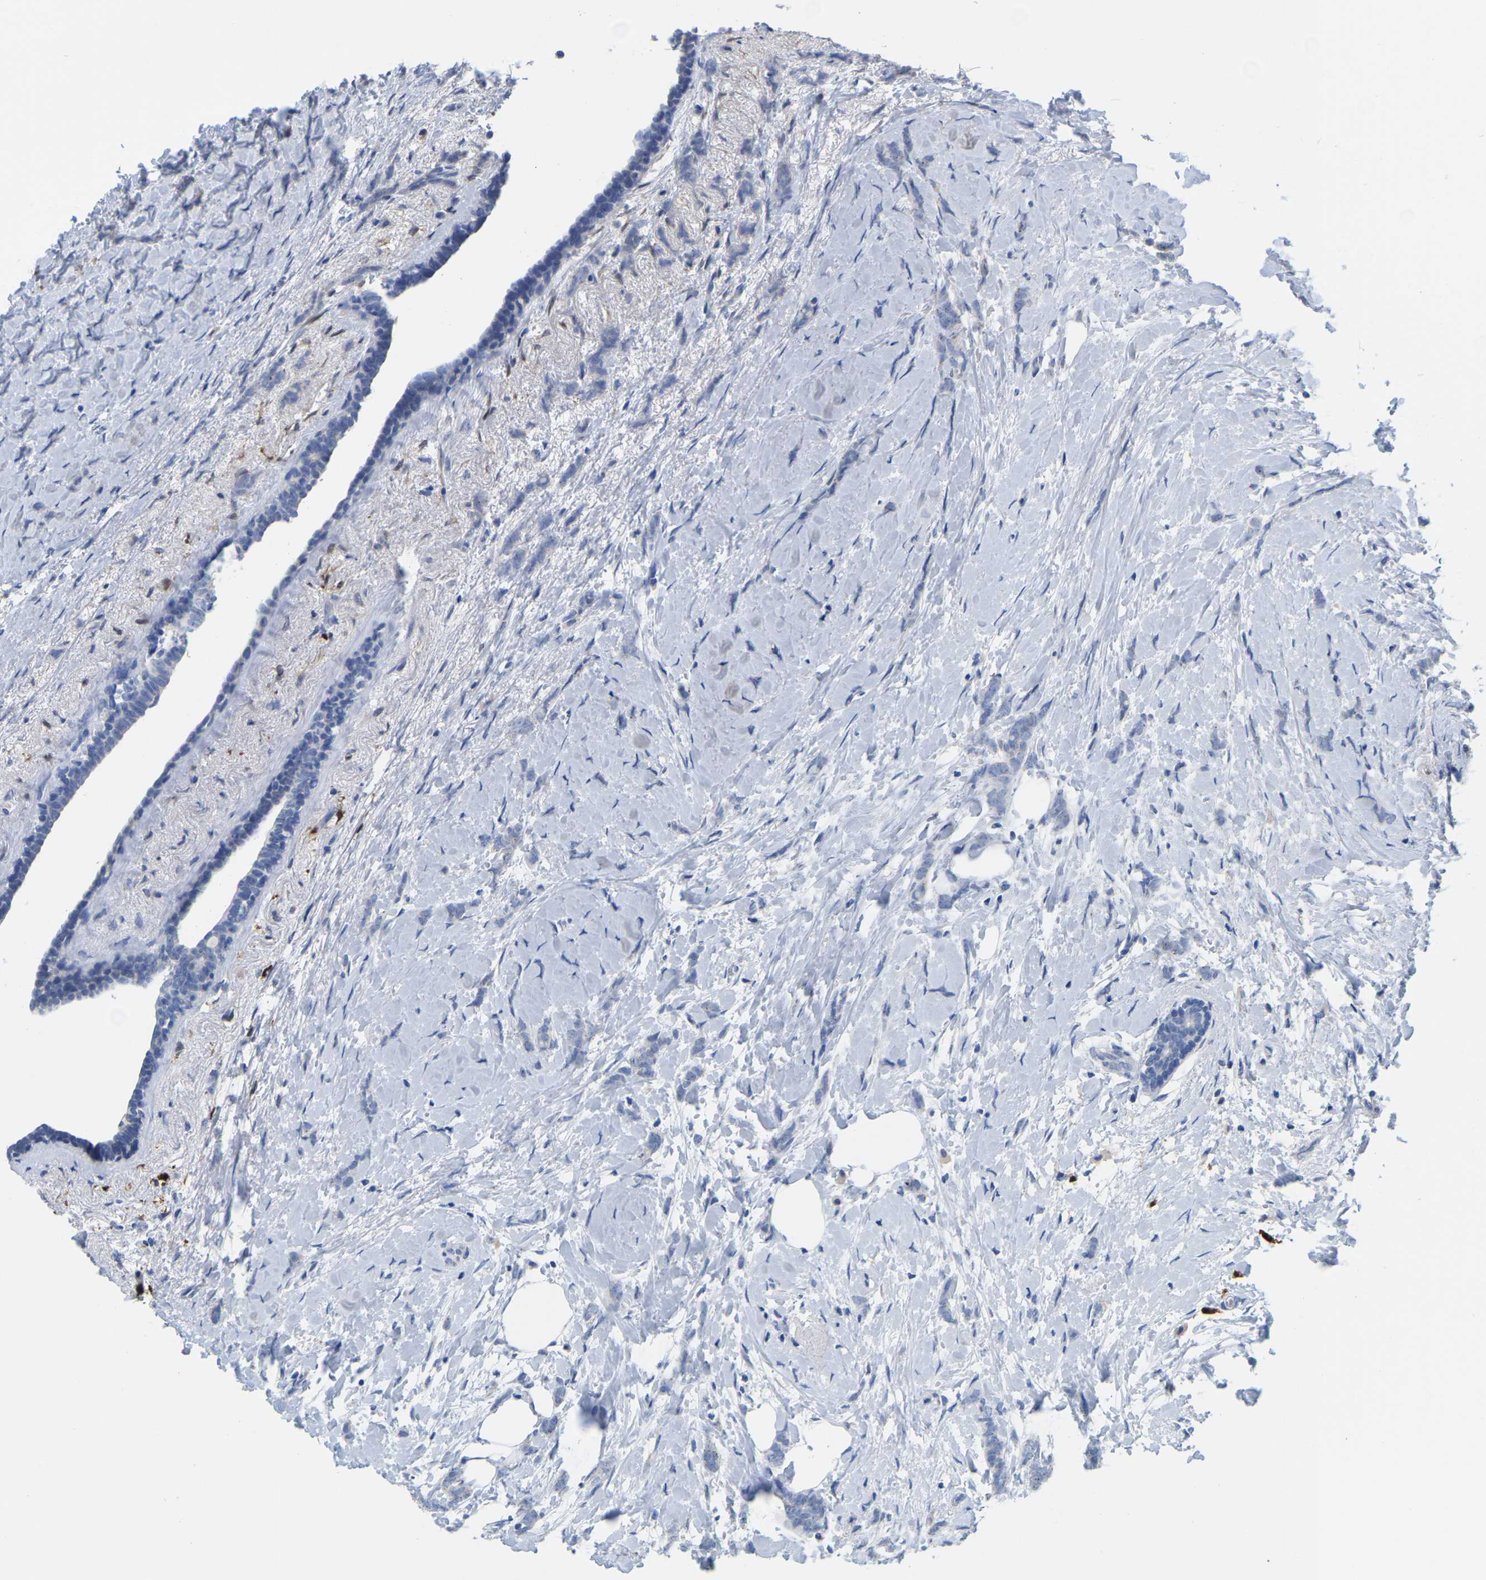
{"staining": {"intensity": "negative", "quantity": "none", "location": "none"}, "tissue": "breast cancer", "cell_type": "Tumor cells", "image_type": "cancer", "snomed": [{"axis": "morphology", "description": "Lobular carcinoma, in situ"}, {"axis": "morphology", "description": "Lobular carcinoma"}, {"axis": "topography", "description": "Breast"}], "caption": "Tumor cells are negative for brown protein staining in breast cancer (lobular carcinoma). Nuclei are stained in blue.", "gene": "ULBP2", "patient": {"sex": "female", "age": 41}}